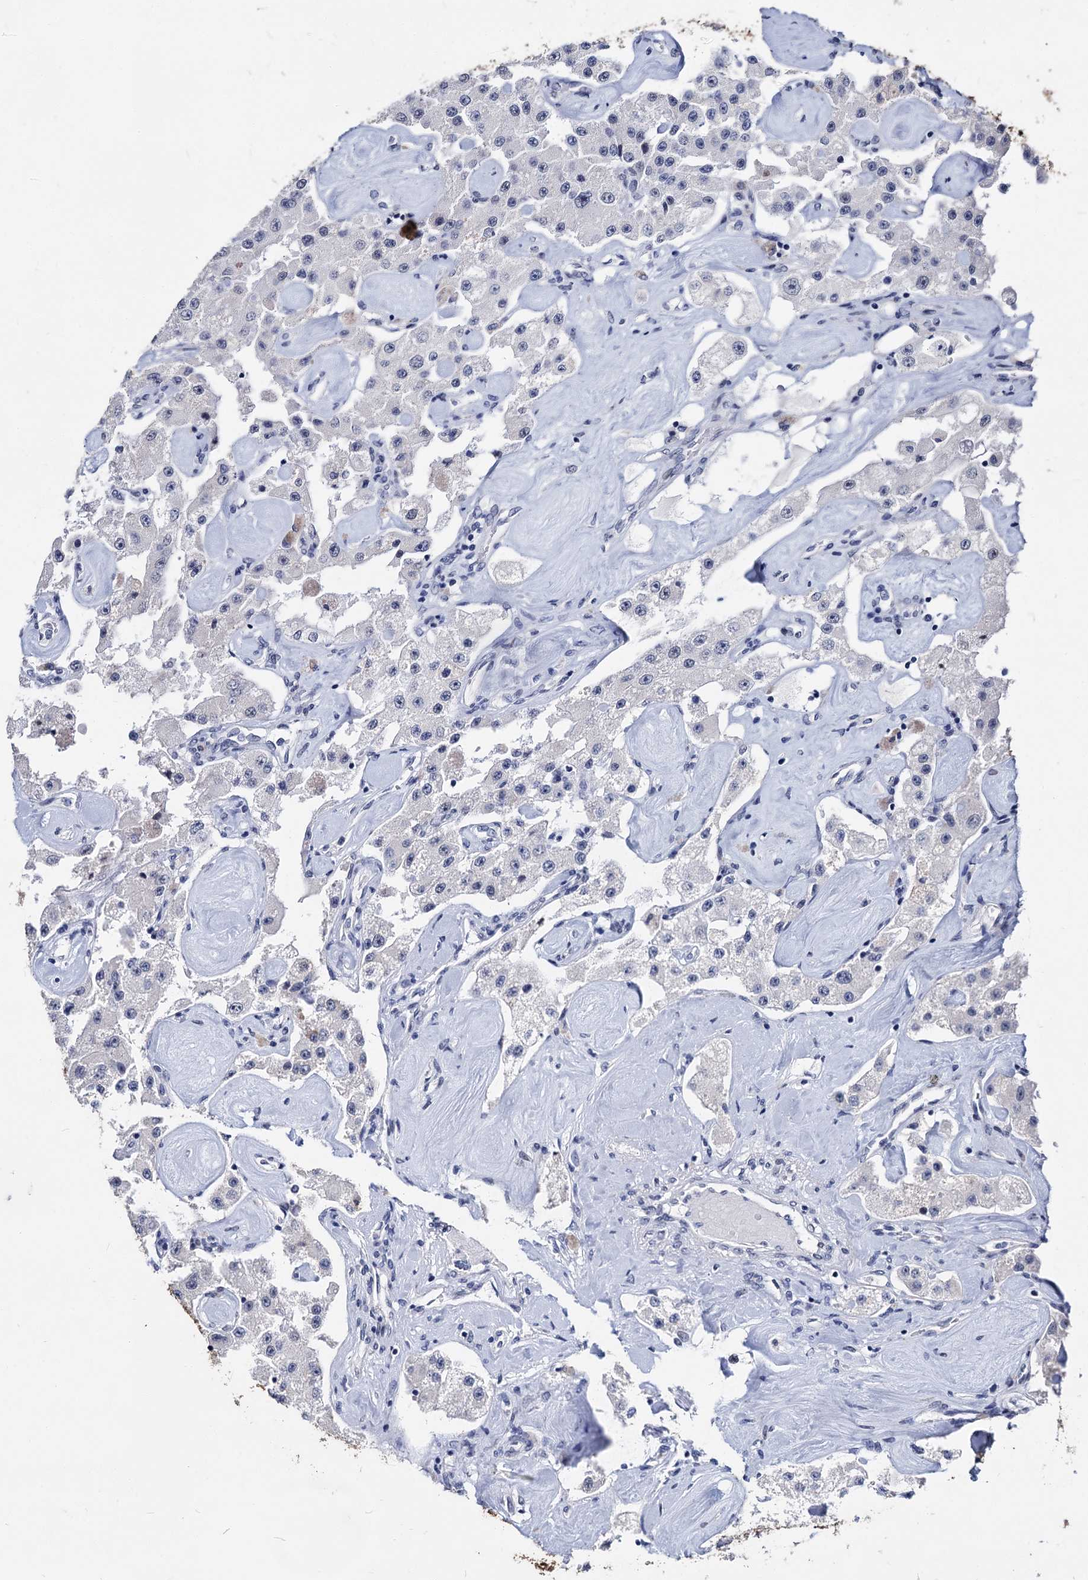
{"staining": {"intensity": "negative", "quantity": "none", "location": "none"}, "tissue": "carcinoid", "cell_type": "Tumor cells", "image_type": "cancer", "snomed": [{"axis": "morphology", "description": "Carcinoid, malignant, NOS"}, {"axis": "topography", "description": "Pancreas"}], "caption": "Malignant carcinoid was stained to show a protein in brown. There is no significant expression in tumor cells. The staining was performed using DAB to visualize the protein expression in brown, while the nuclei were stained in blue with hematoxylin (Magnification: 20x).", "gene": "MAGEA4", "patient": {"sex": "male", "age": 41}}